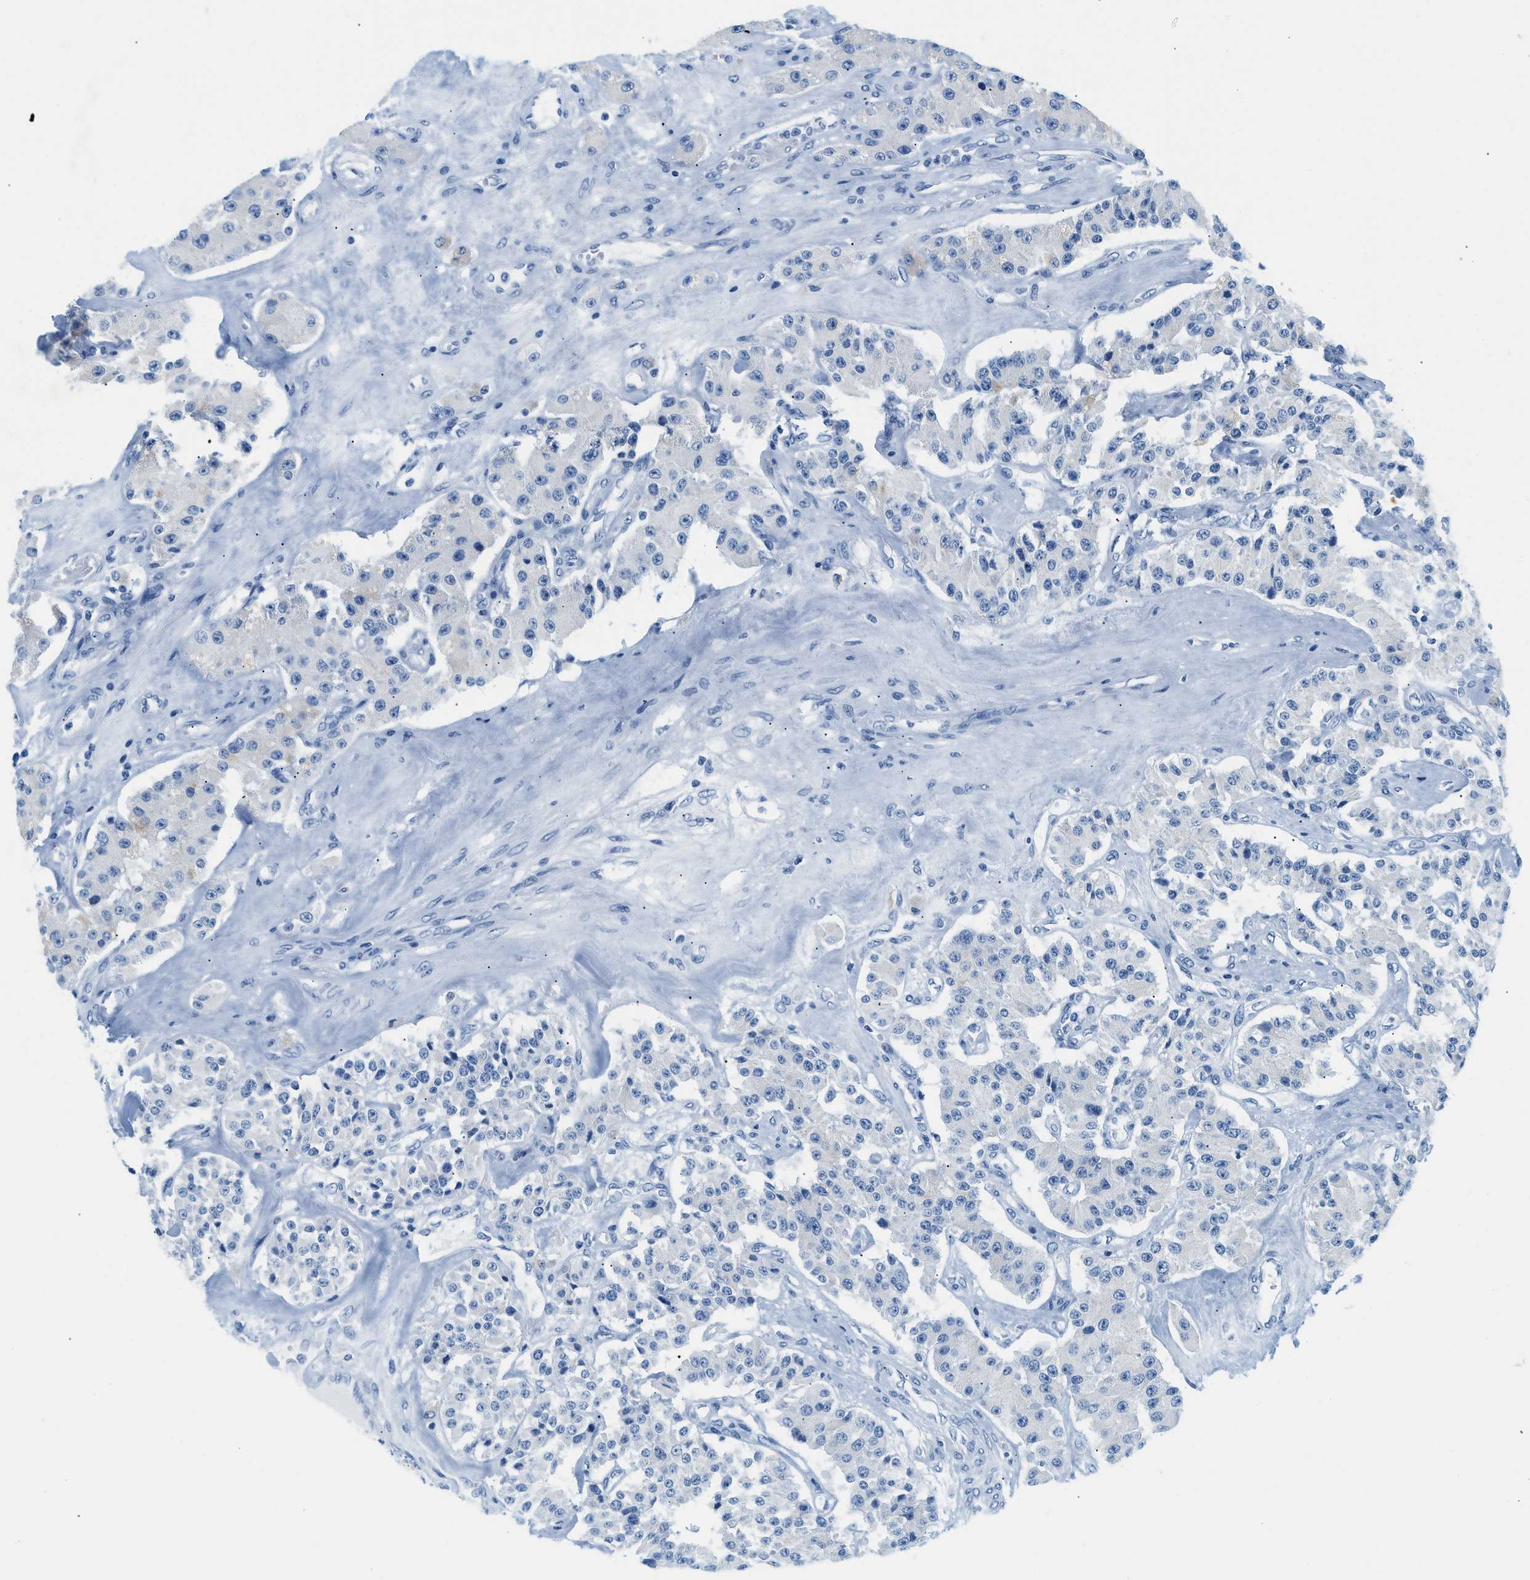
{"staining": {"intensity": "negative", "quantity": "none", "location": "none"}, "tissue": "carcinoid", "cell_type": "Tumor cells", "image_type": "cancer", "snomed": [{"axis": "morphology", "description": "Carcinoid, malignant, NOS"}, {"axis": "topography", "description": "Pancreas"}], "caption": "A micrograph of human malignant carcinoid is negative for staining in tumor cells.", "gene": "STXBP2", "patient": {"sex": "male", "age": 41}}